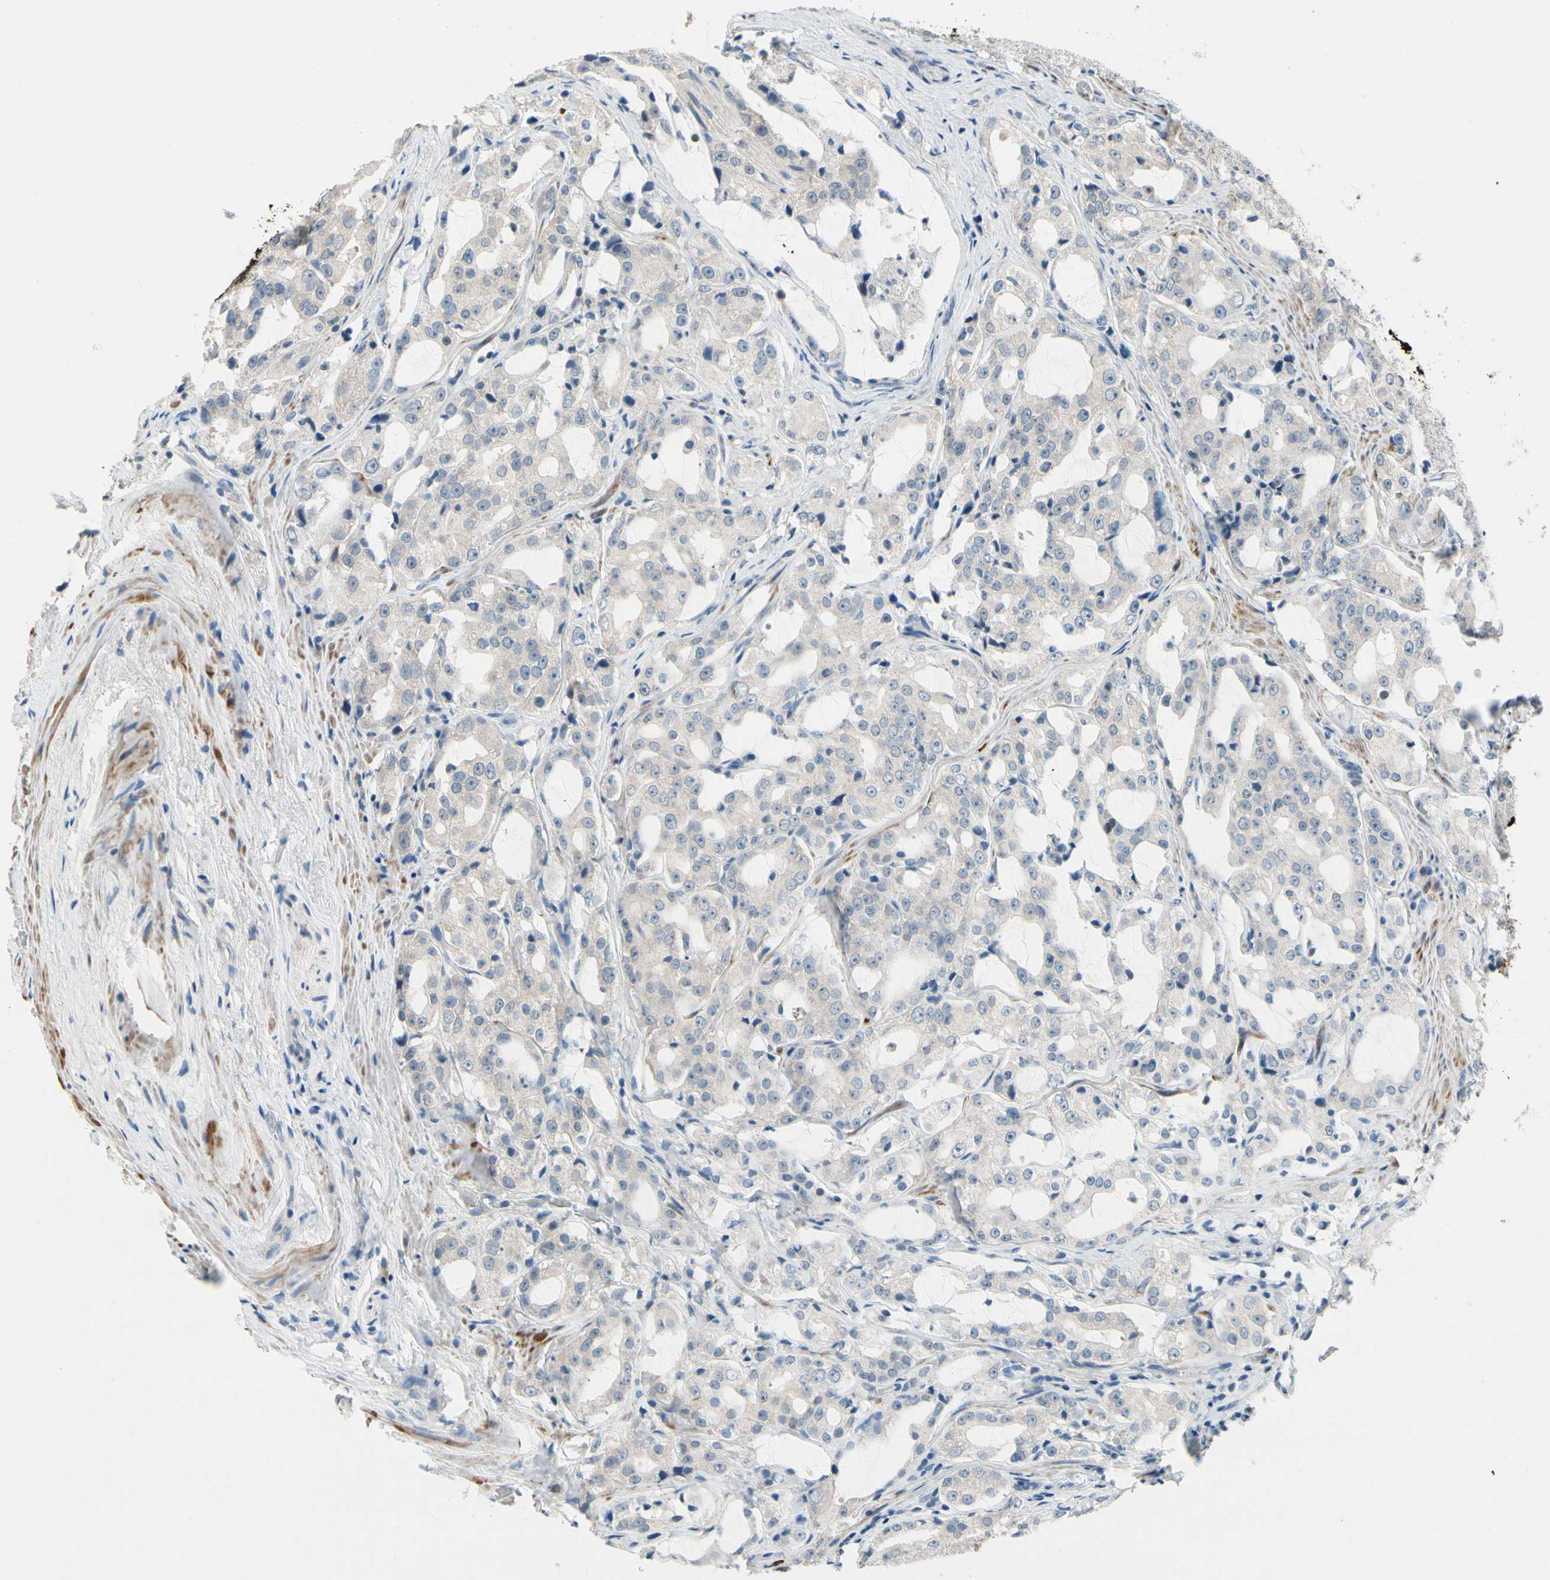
{"staining": {"intensity": "negative", "quantity": "none", "location": "none"}, "tissue": "prostate cancer", "cell_type": "Tumor cells", "image_type": "cancer", "snomed": [{"axis": "morphology", "description": "Adenocarcinoma, High grade"}, {"axis": "topography", "description": "Prostate"}], "caption": "This is an immunohistochemistry (IHC) micrograph of high-grade adenocarcinoma (prostate). There is no positivity in tumor cells.", "gene": "SLC27A6", "patient": {"sex": "male", "age": 73}}